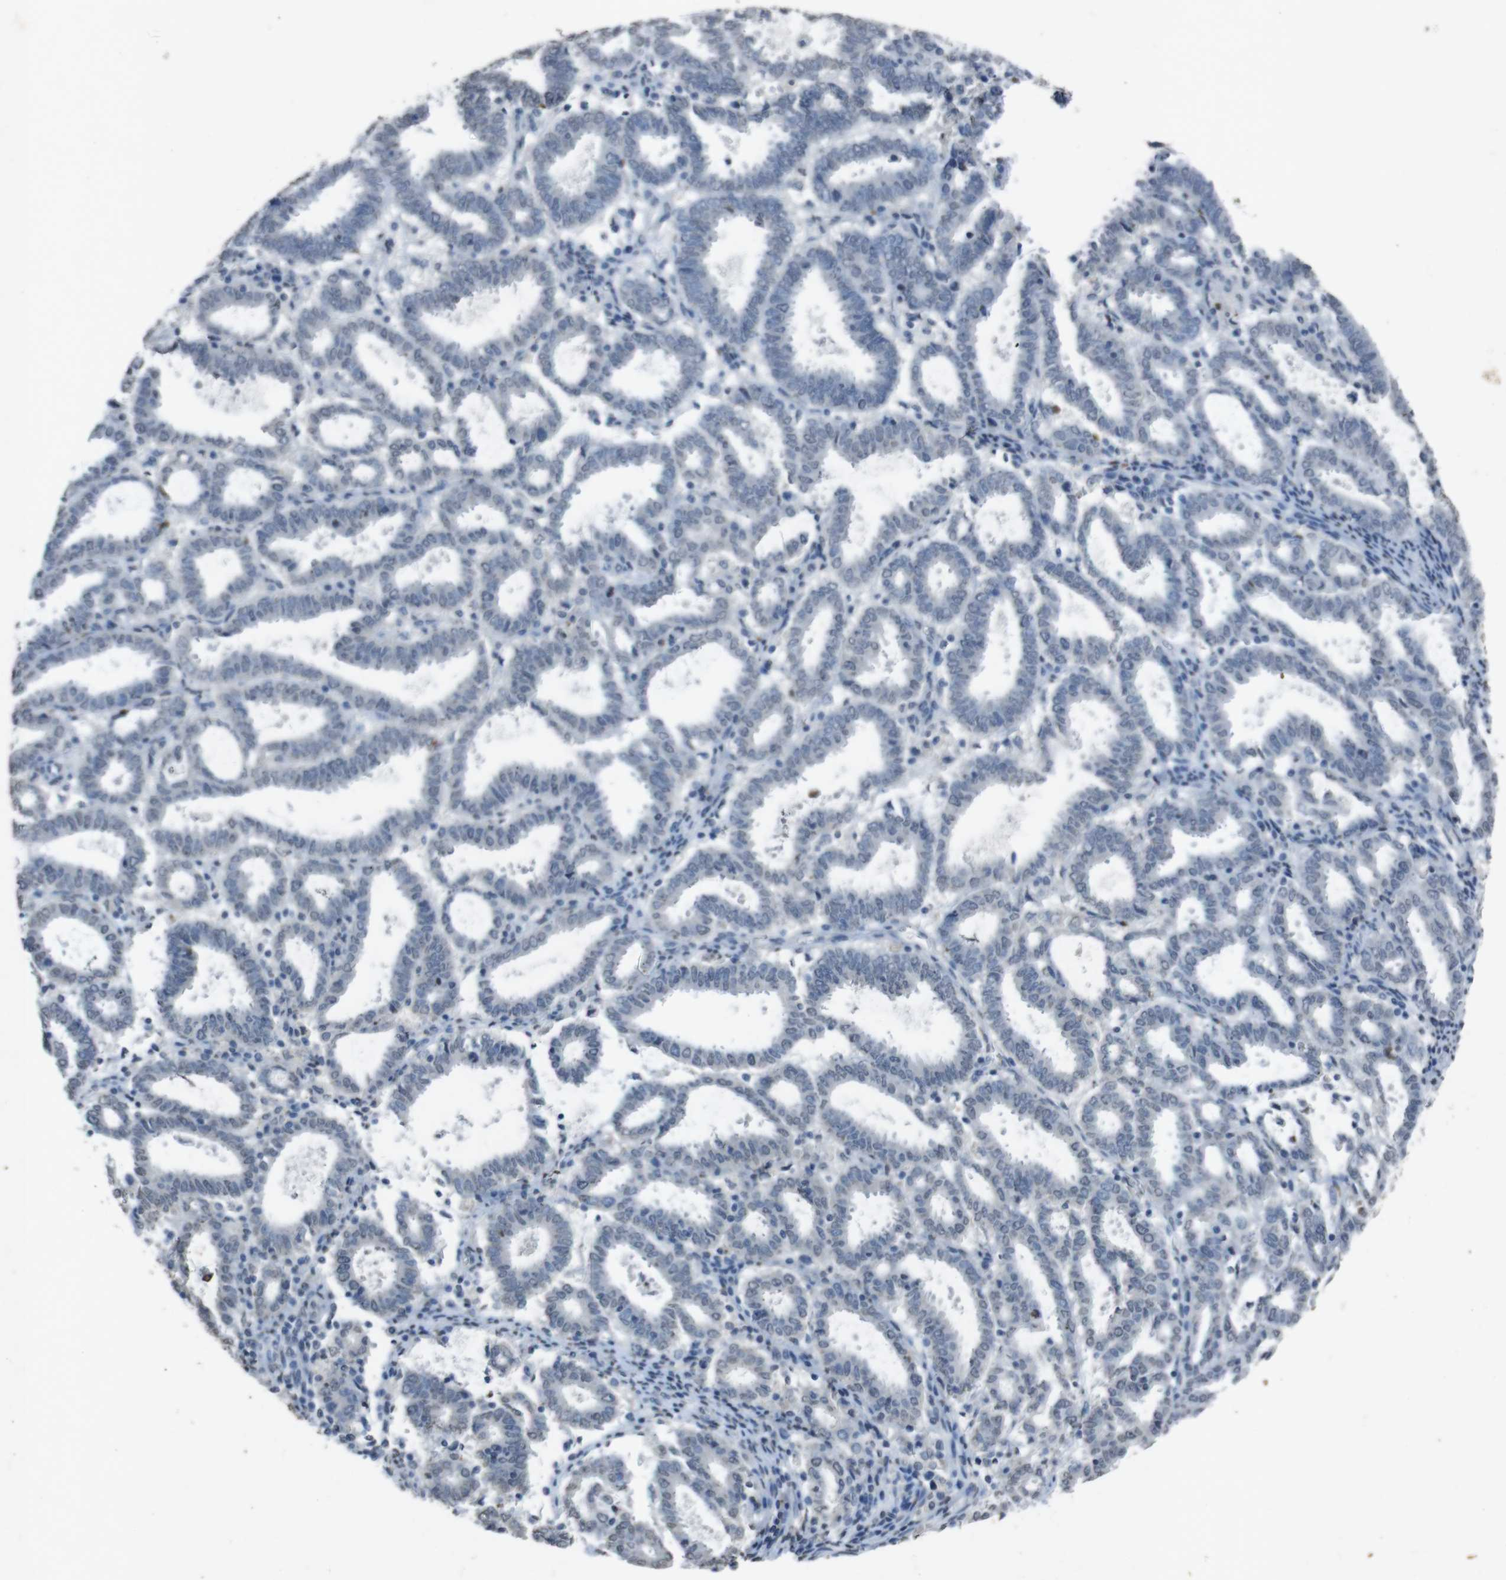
{"staining": {"intensity": "negative", "quantity": "none", "location": "none"}, "tissue": "endometrial cancer", "cell_type": "Tumor cells", "image_type": "cancer", "snomed": [{"axis": "morphology", "description": "Adenocarcinoma, NOS"}, {"axis": "topography", "description": "Uterus"}], "caption": "Immunohistochemistry of endometrial cancer shows no expression in tumor cells. The staining is performed using DAB brown chromogen with nuclei counter-stained in using hematoxylin.", "gene": "STBD1", "patient": {"sex": "female", "age": 83}}